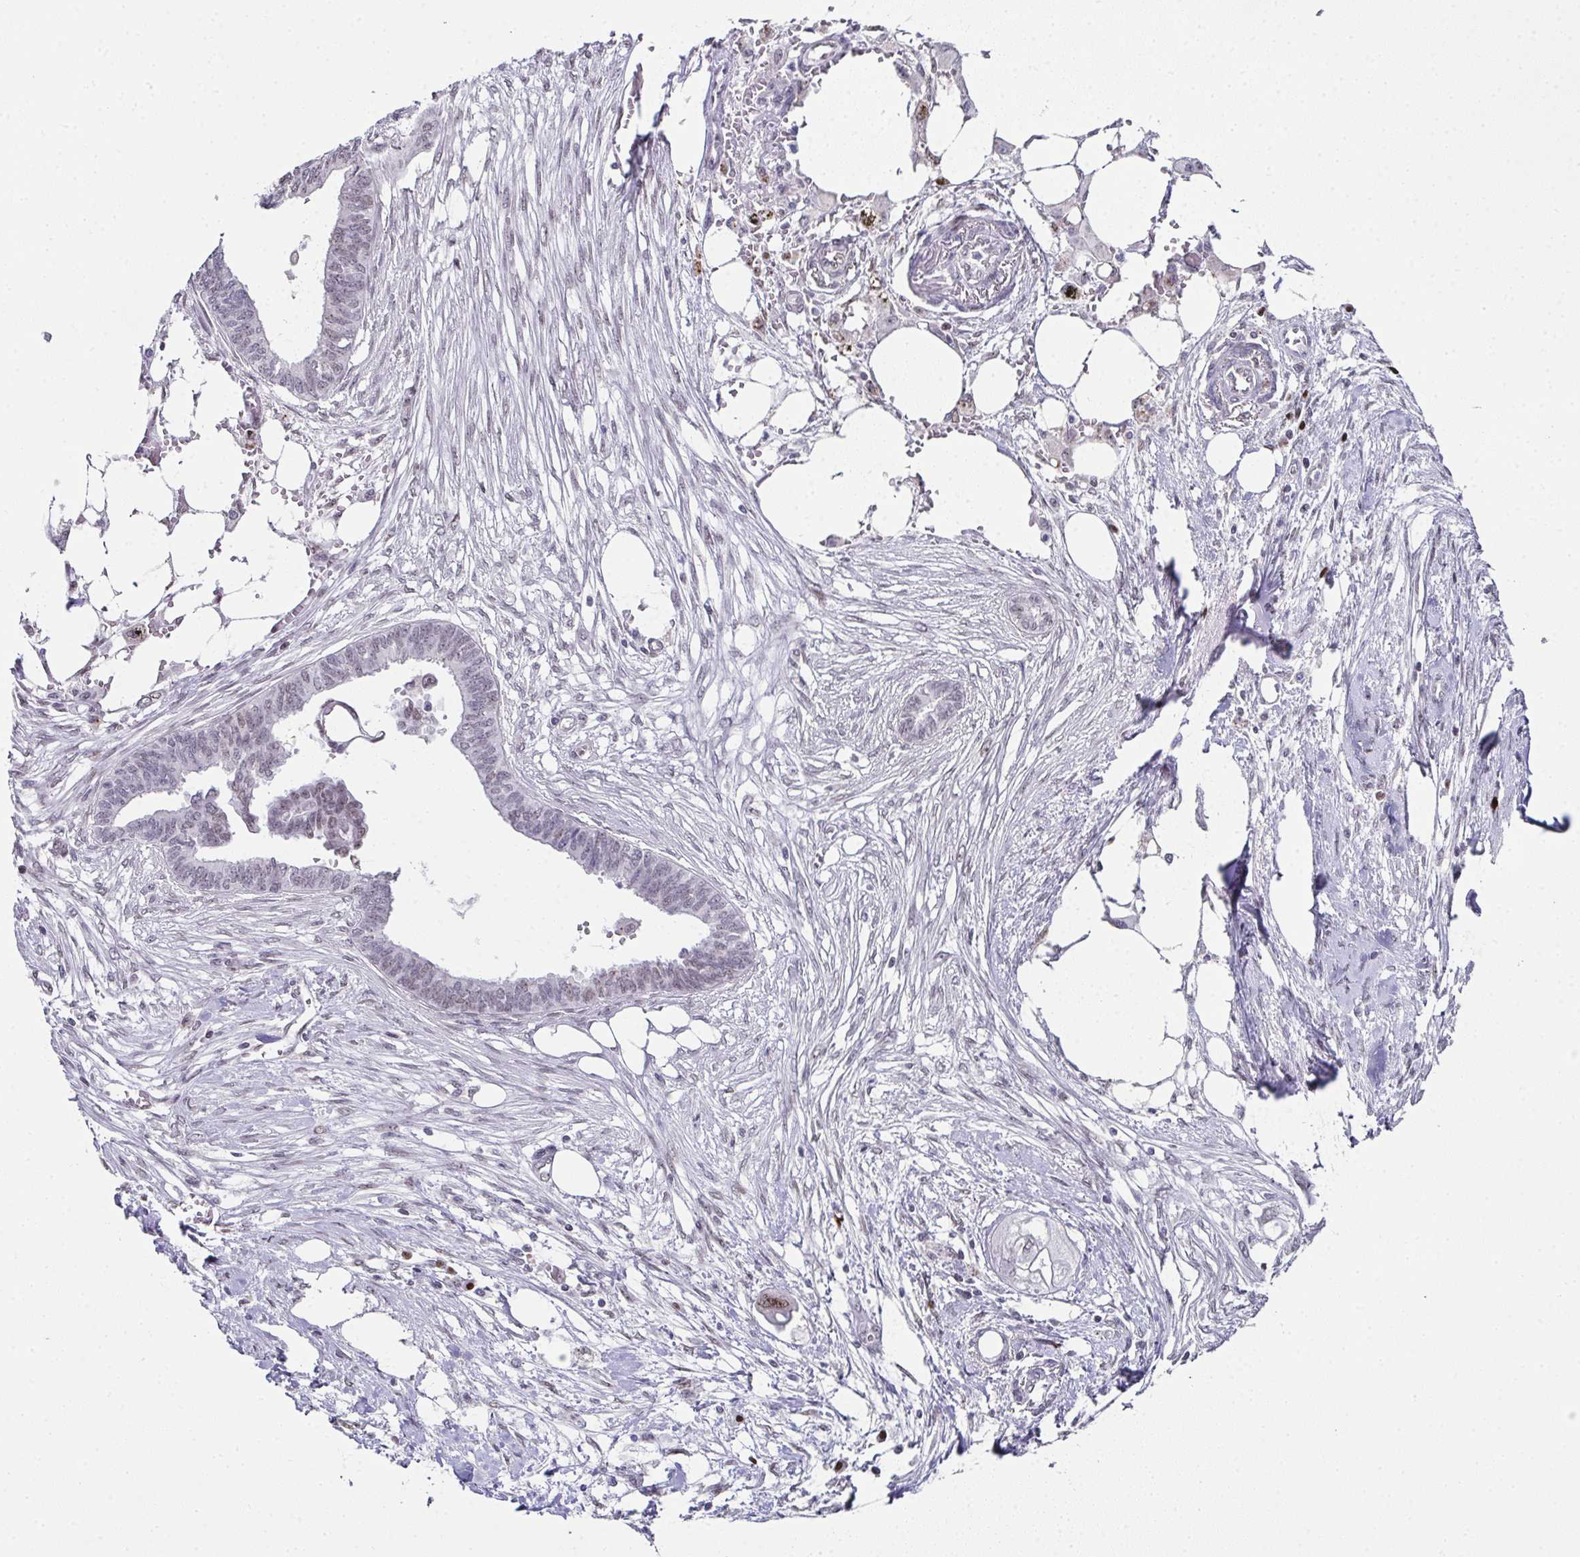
{"staining": {"intensity": "negative", "quantity": "none", "location": "none"}, "tissue": "endometrial cancer", "cell_type": "Tumor cells", "image_type": "cancer", "snomed": [{"axis": "morphology", "description": "Adenocarcinoma, NOS"}, {"axis": "morphology", "description": "Adenocarcinoma, metastatic, NOS"}, {"axis": "topography", "description": "Adipose tissue"}, {"axis": "topography", "description": "Endometrium"}], "caption": "DAB (3,3'-diaminobenzidine) immunohistochemical staining of endometrial metastatic adenocarcinoma demonstrates no significant staining in tumor cells.", "gene": "RB1", "patient": {"sex": "female", "age": 67}}